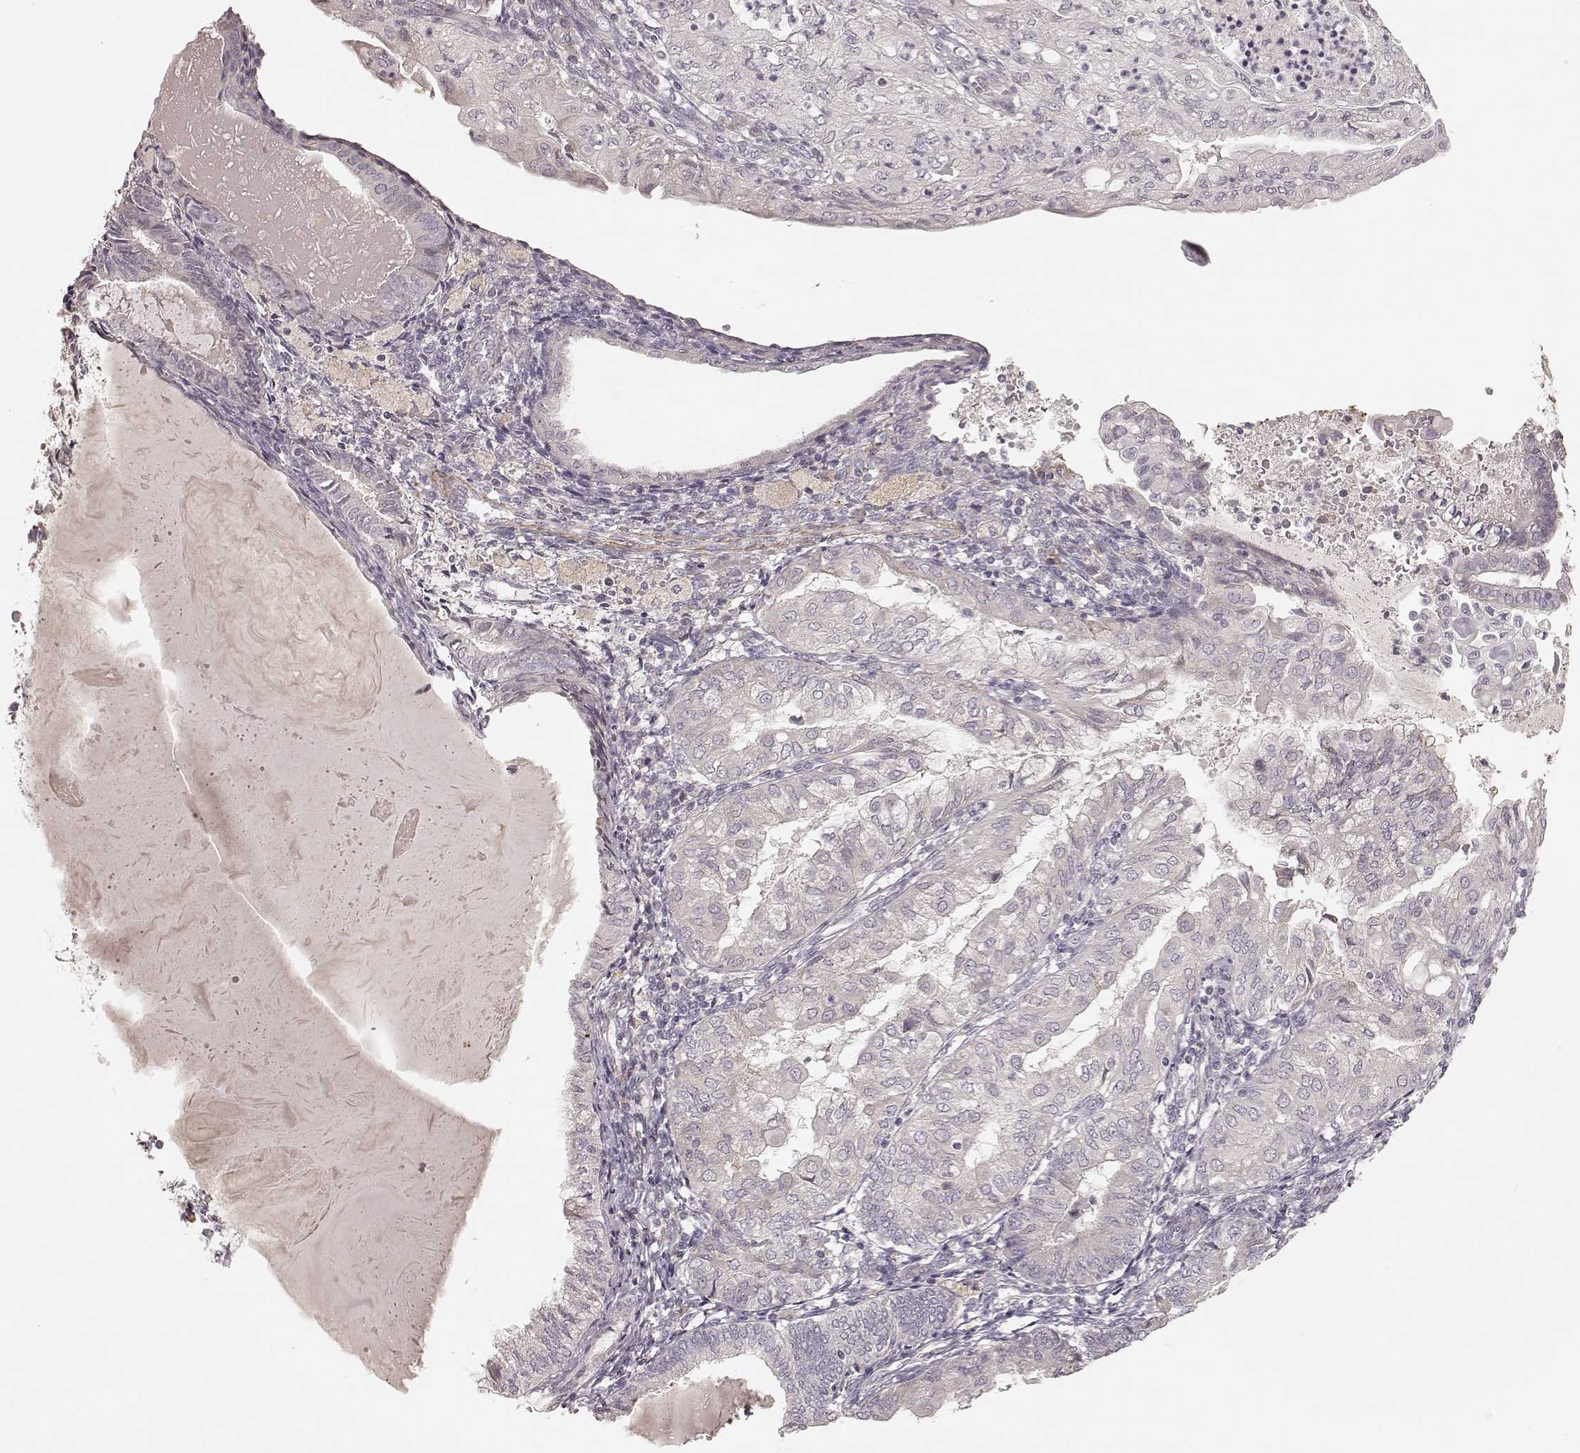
{"staining": {"intensity": "negative", "quantity": "none", "location": "none"}, "tissue": "endometrial cancer", "cell_type": "Tumor cells", "image_type": "cancer", "snomed": [{"axis": "morphology", "description": "Adenocarcinoma, NOS"}, {"axis": "topography", "description": "Endometrium"}], "caption": "High power microscopy micrograph of an IHC photomicrograph of endometrial cancer (adenocarcinoma), revealing no significant expression in tumor cells. (DAB (3,3'-diaminobenzidine) immunohistochemistry, high magnification).", "gene": "KCNJ9", "patient": {"sex": "female", "age": 68}}